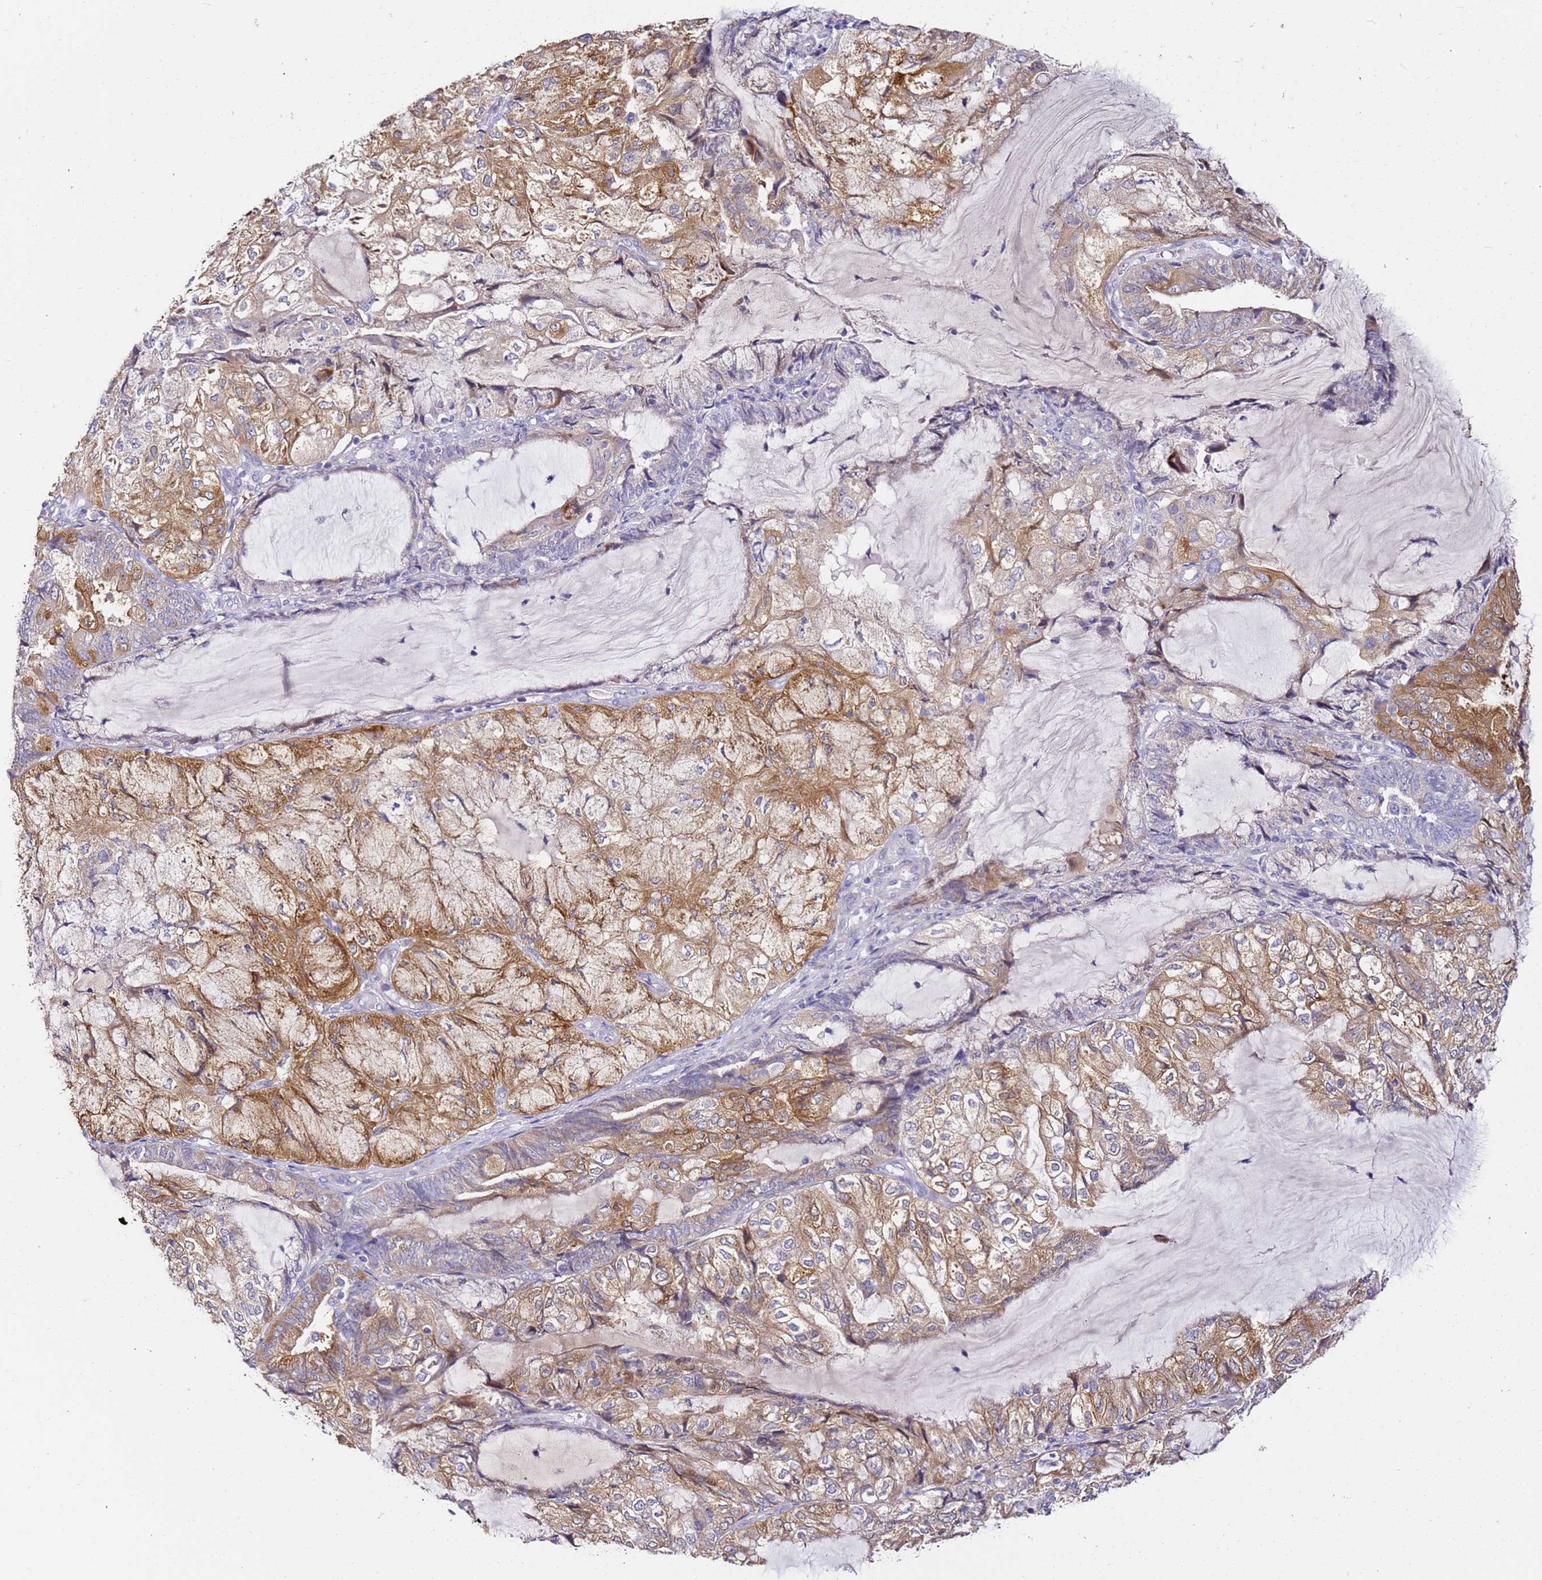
{"staining": {"intensity": "moderate", "quantity": ">75%", "location": "cytoplasmic/membranous"}, "tissue": "endometrial cancer", "cell_type": "Tumor cells", "image_type": "cancer", "snomed": [{"axis": "morphology", "description": "Adenocarcinoma, NOS"}, {"axis": "topography", "description": "Endometrium"}], "caption": "A histopathology image showing moderate cytoplasmic/membranous positivity in about >75% of tumor cells in endometrial cancer (adenocarcinoma), as visualized by brown immunohistochemical staining.", "gene": "HGD", "patient": {"sex": "female", "age": 81}}